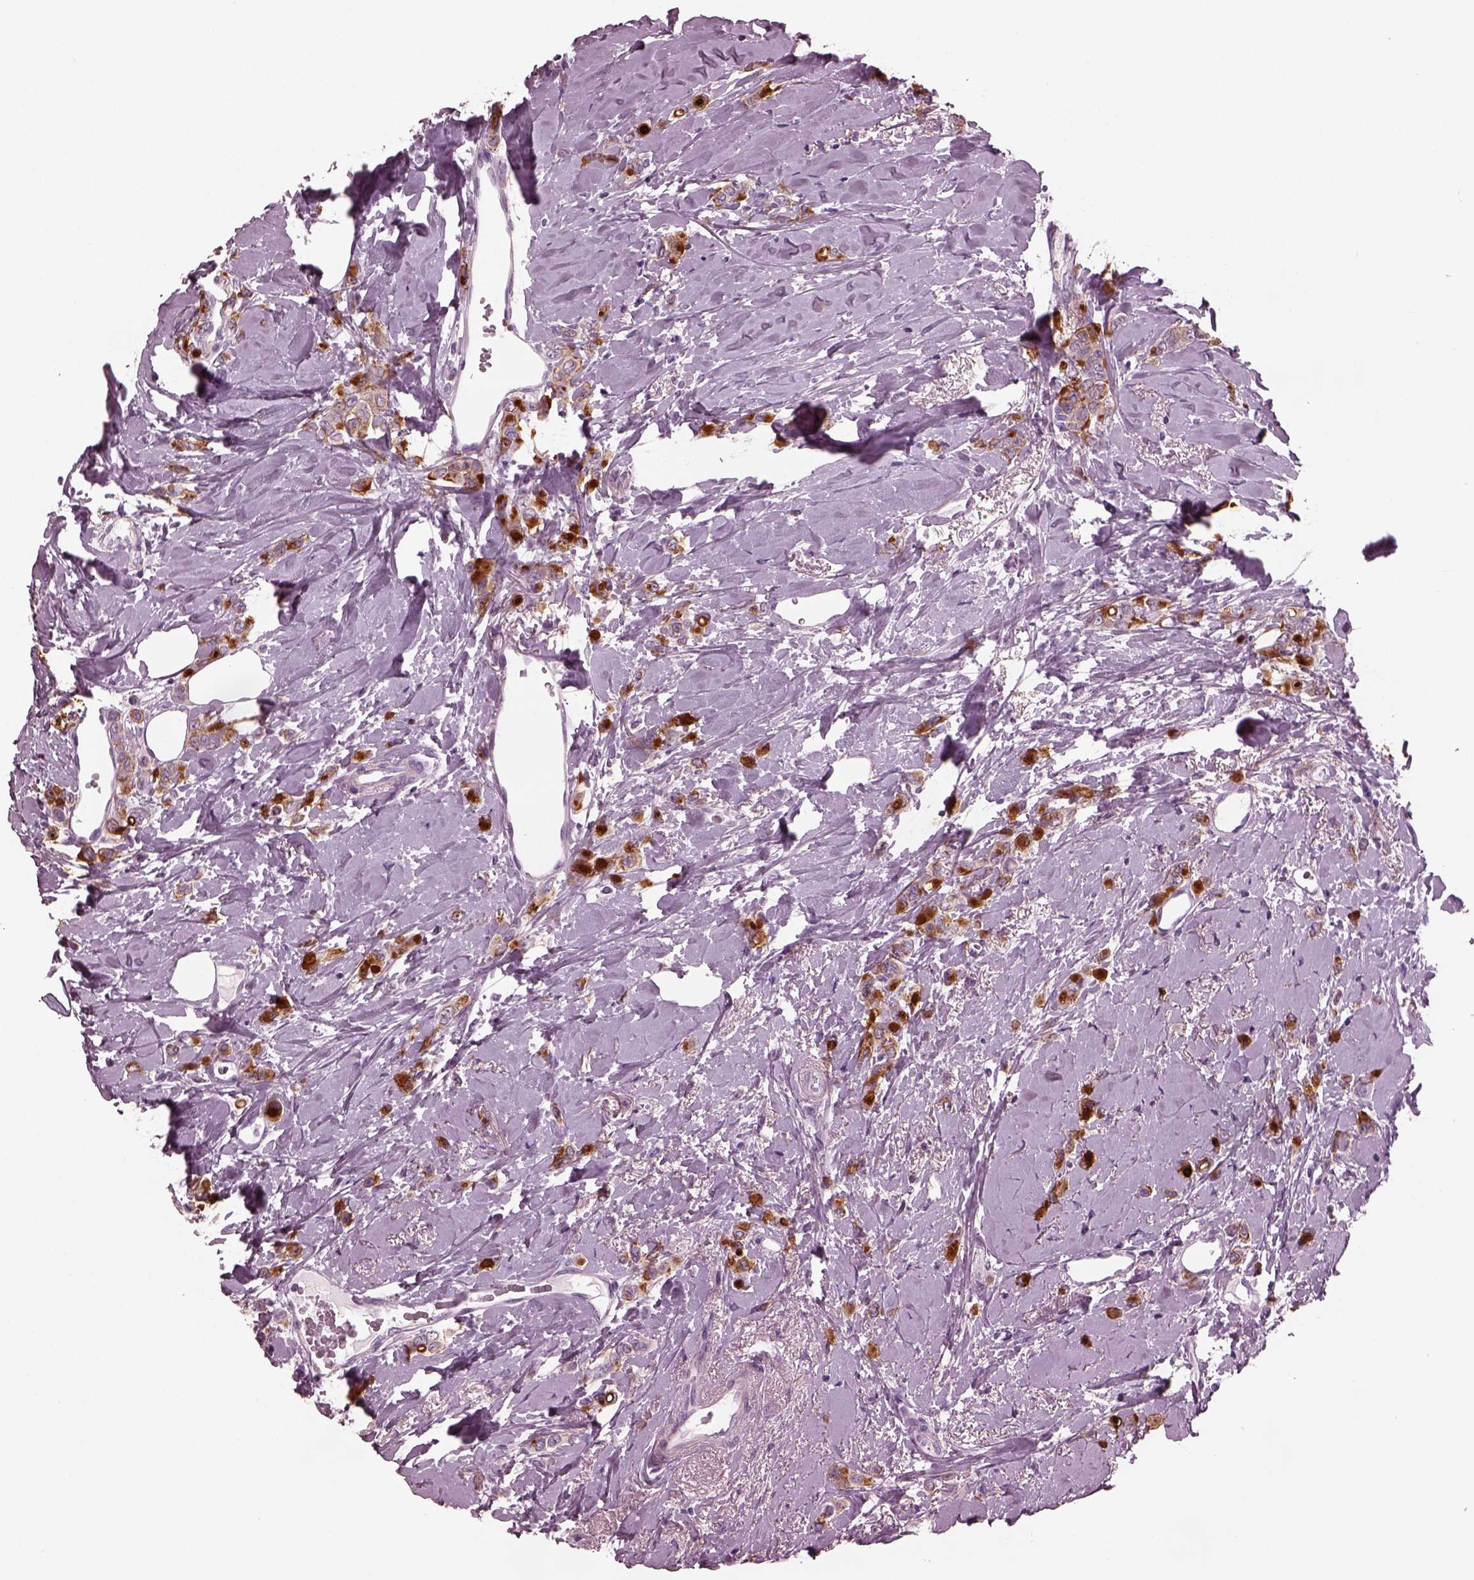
{"staining": {"intensity": "strong", "quantity": ">75%", "location": "cytoplasmic/membranous"}, "tissue": "breast cancer", "cell_type": "Tumor cells", "image_type": "cancer", "snomed": [{"axis": "morphology", "description": "Lobular carcinoma"}, {"axis": "topography", "description": "Breast"}], "caption": "Strong cytoplasmic/membranous positivity for a protein is seen in approximately >75% of tumor cells of lobular carcinoma (breast) using IHC.", "gene": "GDF11", "patient": {"sex": "female", "age": 66}}